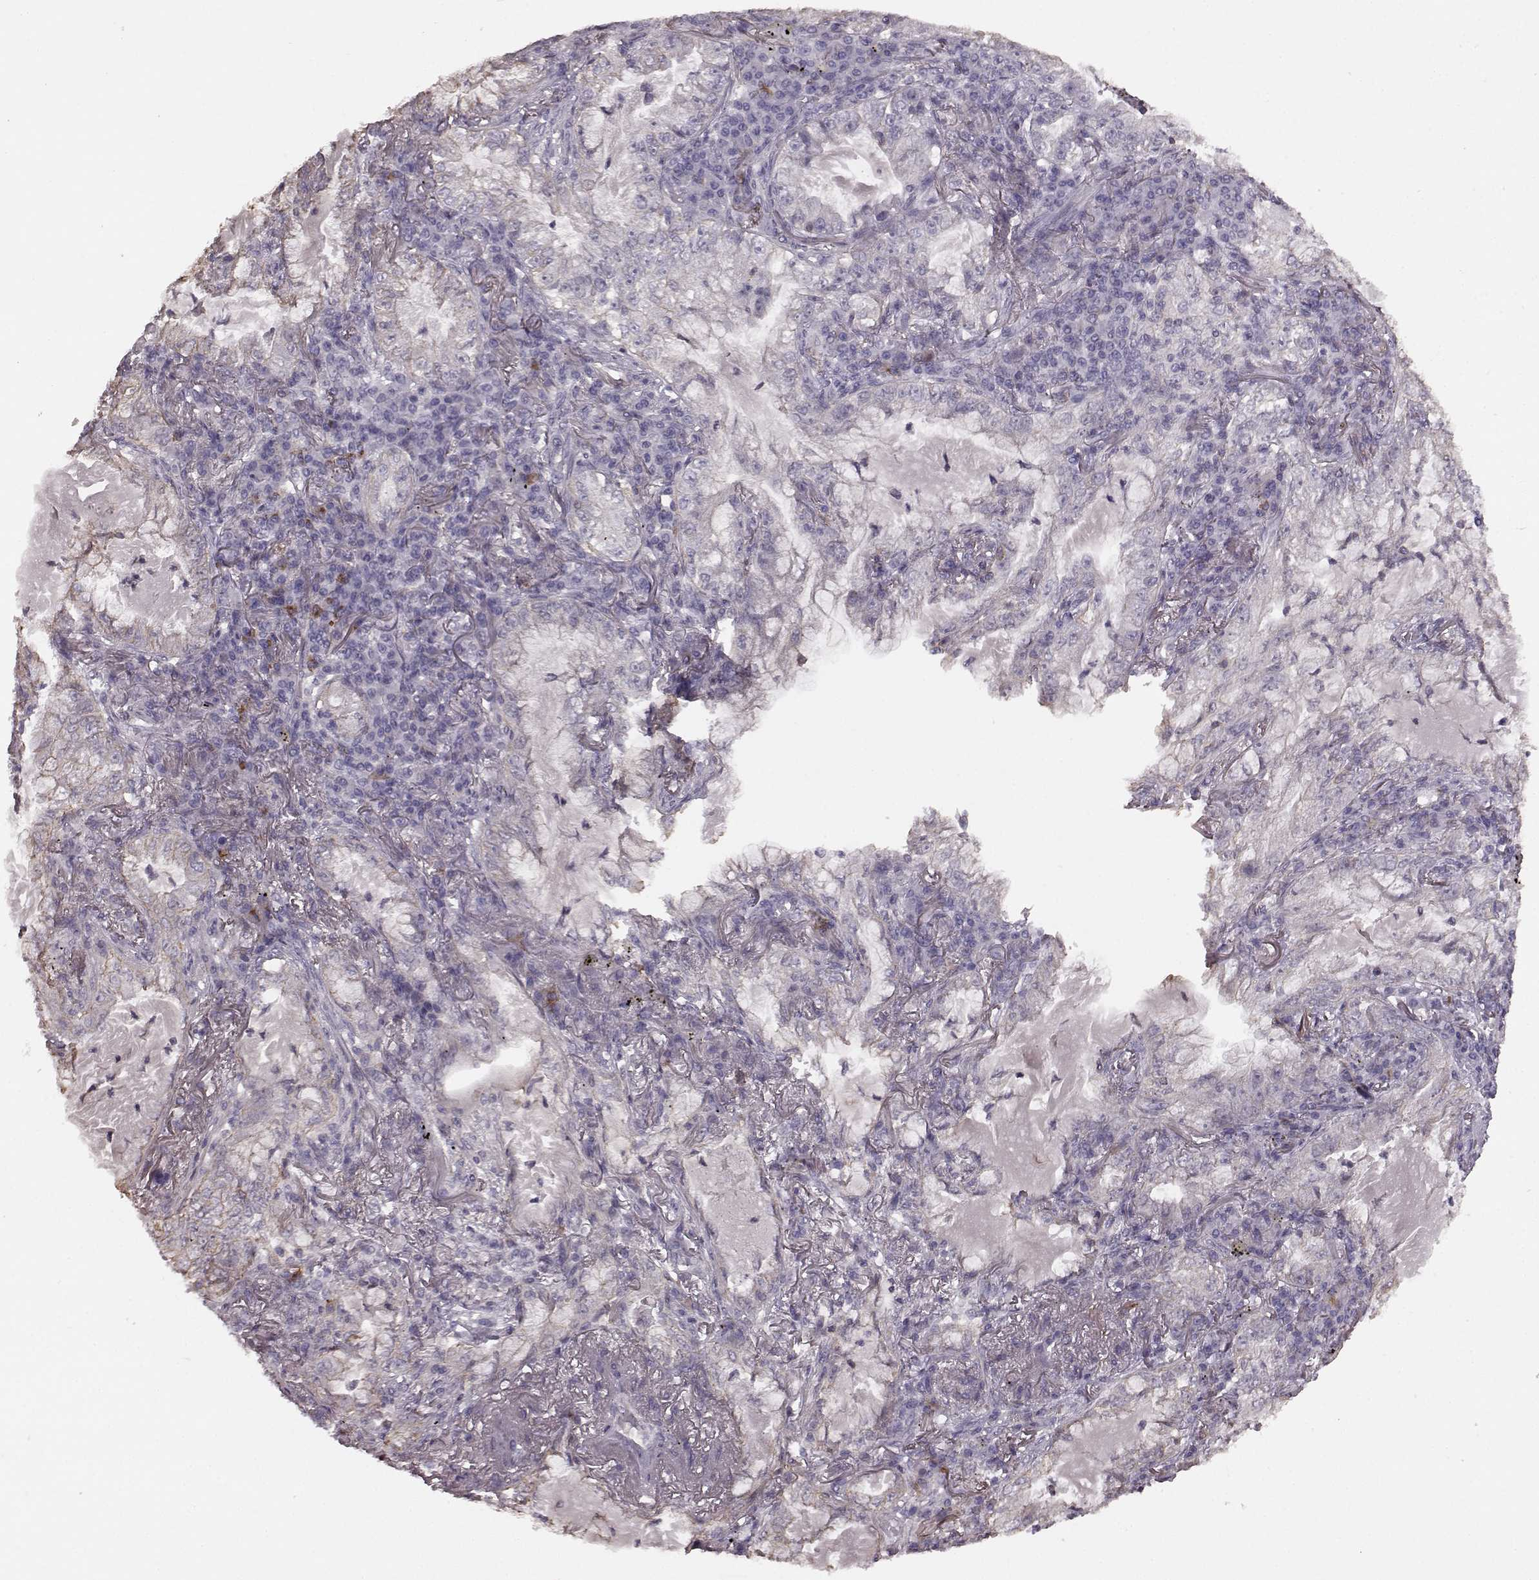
{"staining": {"intensity": "negative", "quantity": "none", "location": "none"}, "tissue": "lung cancer", "cell_type": "Tumor cells", "image_type": "cancer", "snomed": [{"axis": "morphology", "description": "Adenocarcinoma, NOS"}, {"axis": "topography", "description": "Lung"}], "caption": "The immunohistochemistry histopathology image has no significant staining in tumor cells of lung adenocarcinoma tissue.", "gene": "PDCD1", "patient": {"sex": "female", "age": 73}}